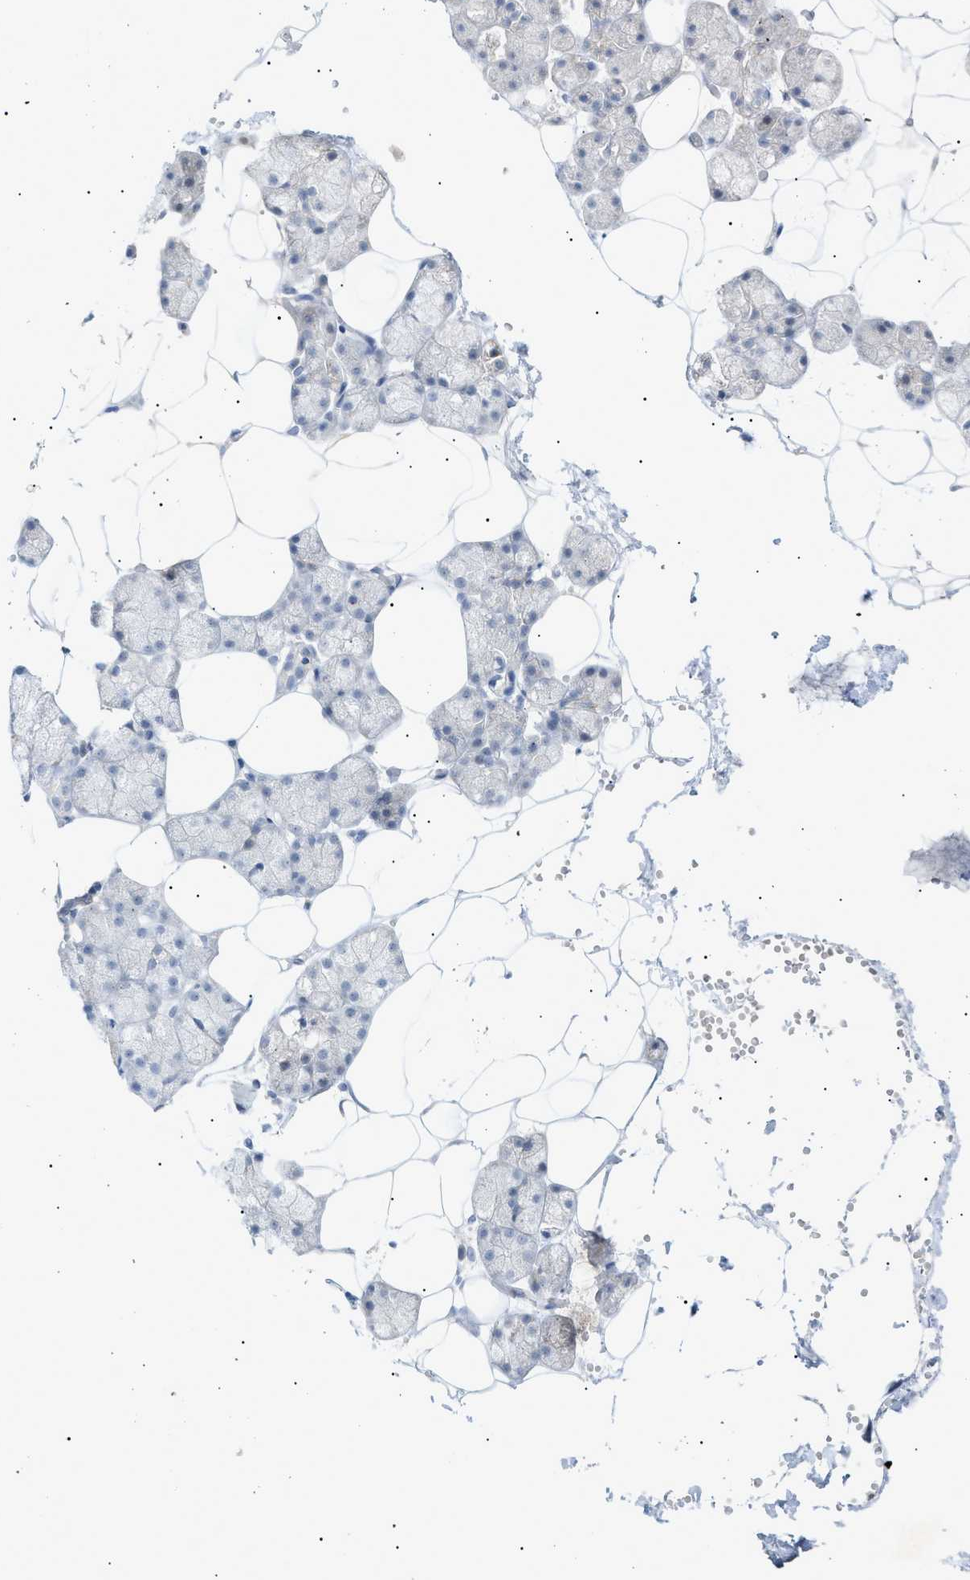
{"staining": {"intensity": "moderate", "quantity": "<25%", "location": "cytoplasmic/membranous"}, "tissue": "salivary gland", "cell_type": "Glandular cells", "image_type": "normal", "snomed": [{"axis": "morphology", "description": "Normal tissue, NOS"}, {"axis": "topography", "description": "Salivary gland"}], "caption": "Moderate cytoplasmic/membranous protein positivity is seen in approximately <25% of glandular cells in salivary gland. (IHC, brightfield microscopy, high magnification).", "gene": "SLC25A31", "patient": {"sex": "male", "age": 62}}